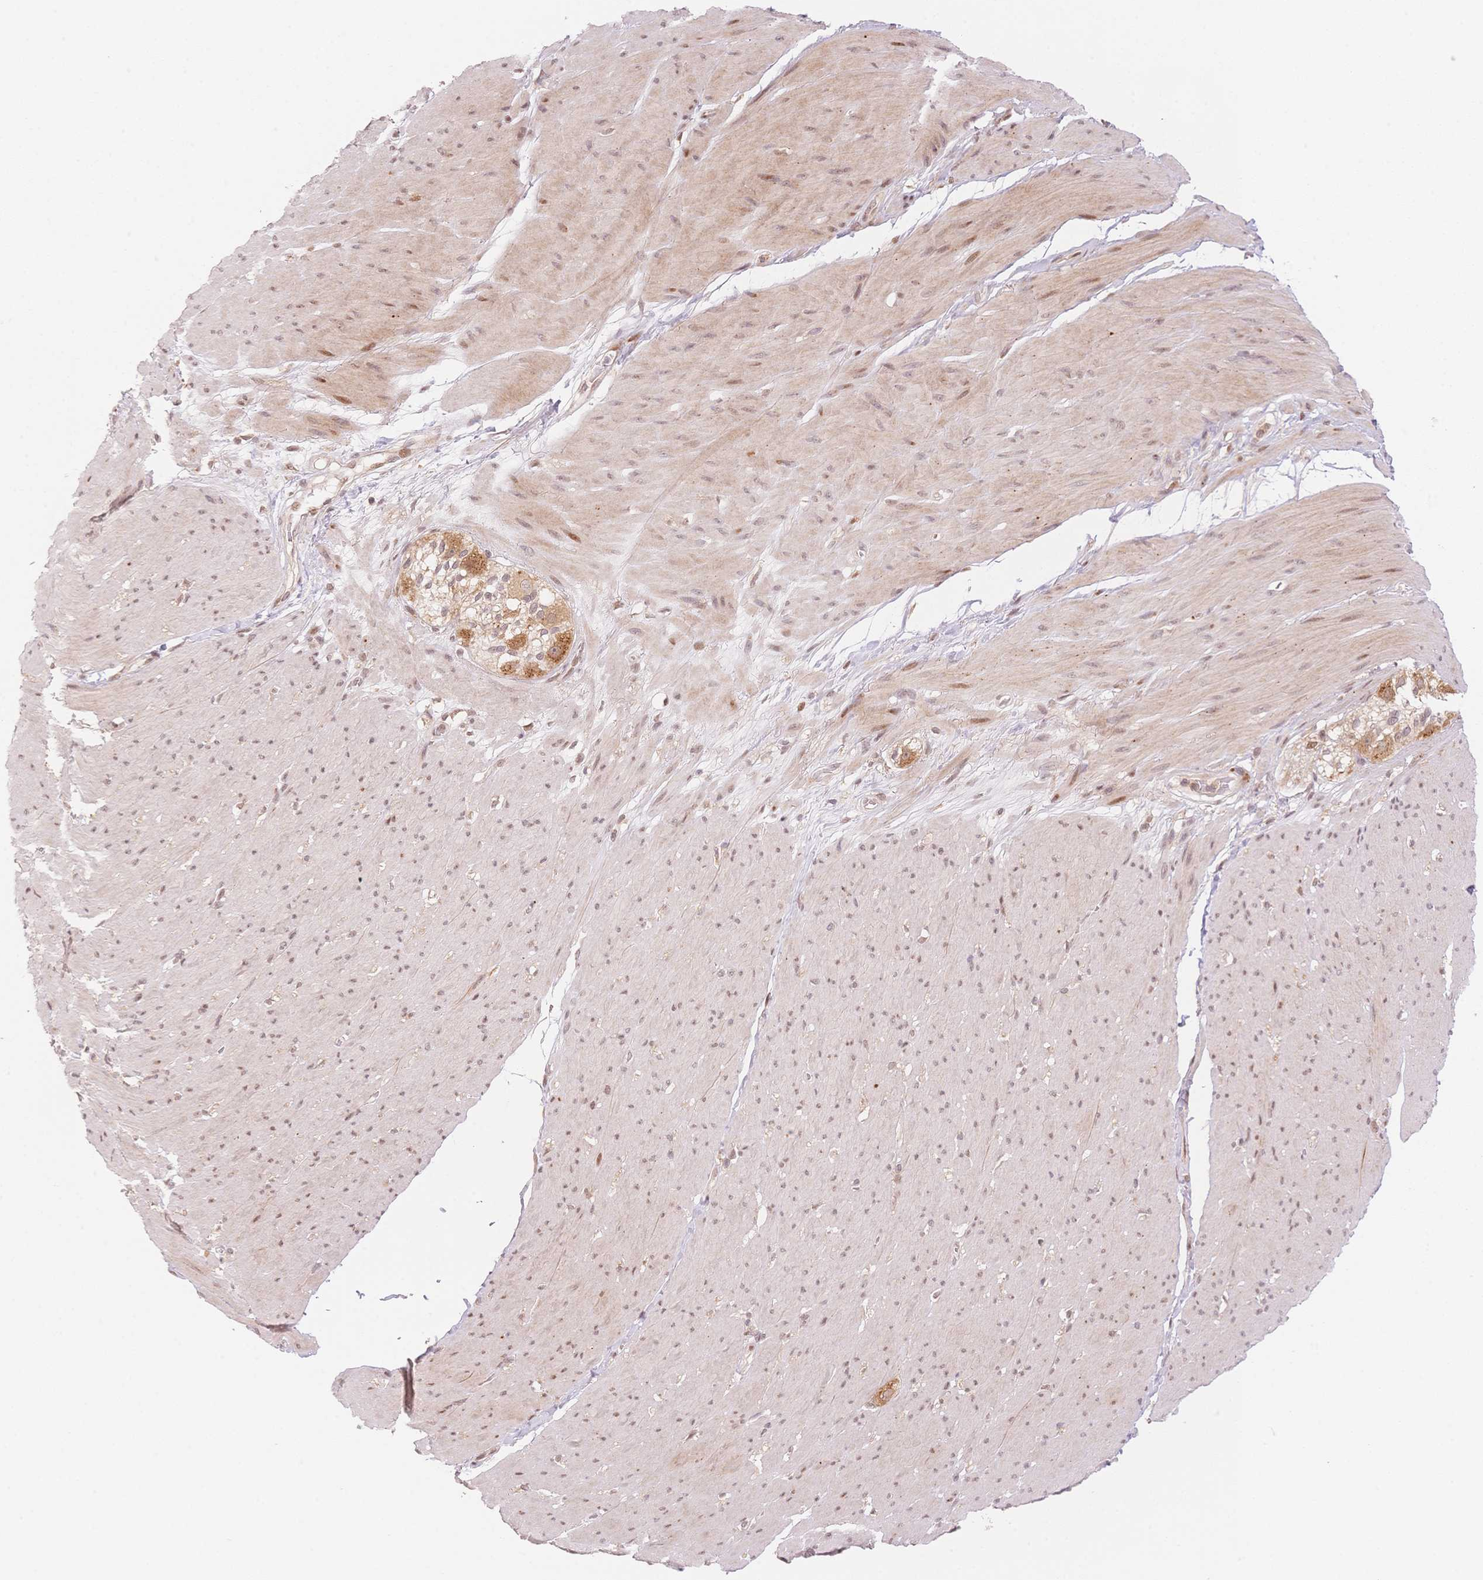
{"staining": {"intensity": "weak", "quantity": ">75%", "location": "nuclear"}, "tissue": "smooth muscle", "cell_type": "Smooth muscle cells", "image_type": "normal", "snomed": [{"axis": "morphology", "description": "Normal tissue, NOS"}, {"axis": "topography", "description": "Smooth muscle"}, {"axis": "topography", "description": "Rectum"}], "caption": "High-power microscopy captured an immunohistochemistry image of unremarkable smooth muscle, revealing weak nuclear expression in about >75% of smooth muscle cells.", "gene": "STK39", "patient": {"sex": "male", "age": 53}}